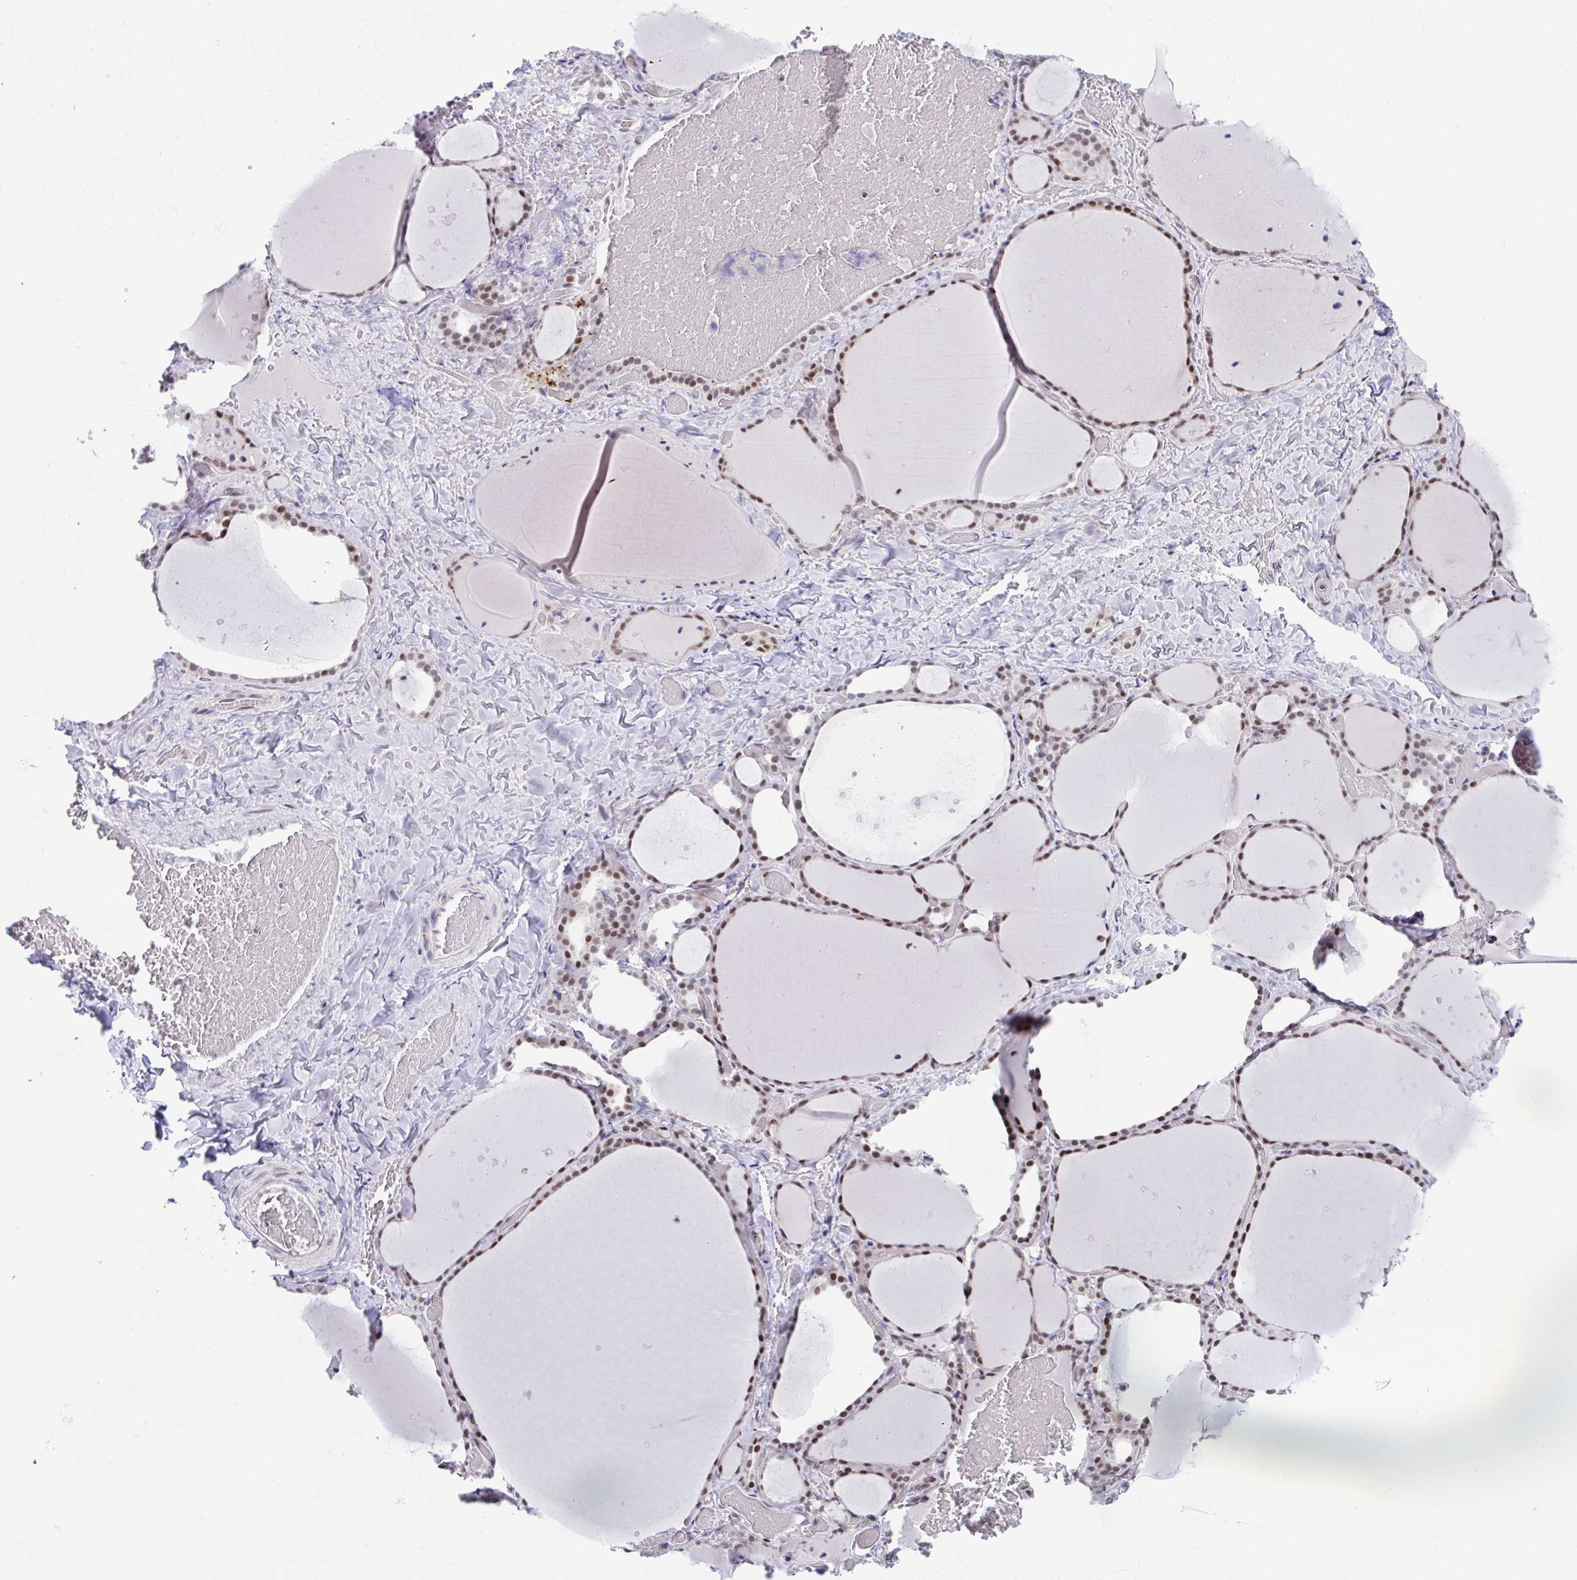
{"staining": {"intensity": "strong", "quantity": ">75%", "location": "nuclear"}, "tissue": "thyroid gland", "cell_type": "Glandular cells", "image_type": "normal", "snomed": [{"axis": "morphology", "description": "Normal tissue, NOS"}, {"axis": "topography", "description": "Thyroid gland"}], "caption": "IHC of unremarkable human thyroid gland exhibits high levels of strong nuclear staining in approximately >75% of glandular cells. The protein is stained brown, and the nuclei are stained in blue (DAB IHC with brightfield microscopy, high magnification).", "gene": "SLC35C2", "patient": {"sex": "female", "age": 36}}